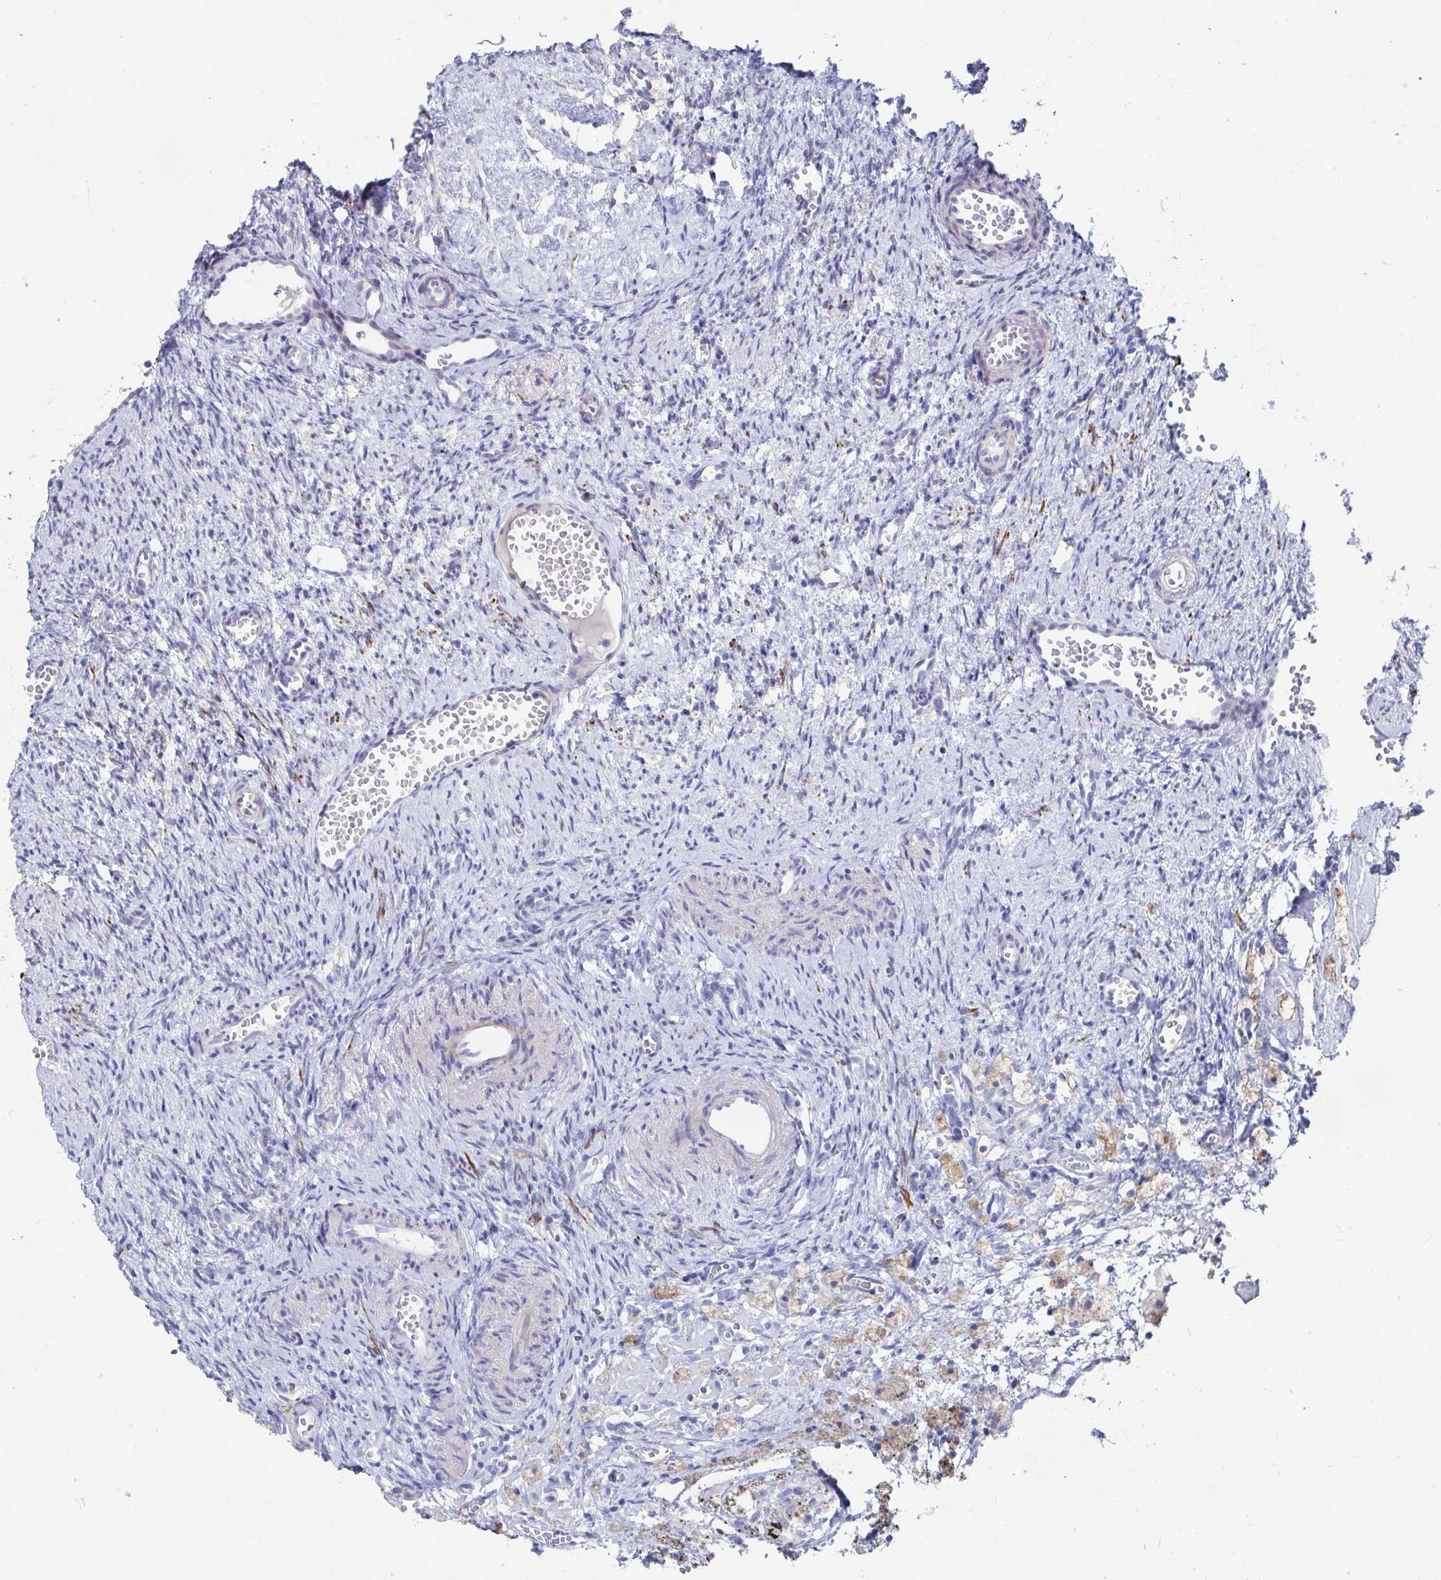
{"staining": {"intensity": "negative", "quantity": "none", "location": "none"}, "tissue": "ovary", "cell_type": "Ovarian stroma cells", "image_type": "normal", "snomed": [{"axis": "morphology", "description": "Normal tissue, NOS"}, {"axis": "topography", "description": "Ovary"}], "caption": "Protein analysis of normal ovary shows no significant staining in ovarian stroma cells. (DAB IHC, high magnification).", "gene": "ZFP82", "patient": {"sex": "female", "age": 41}}